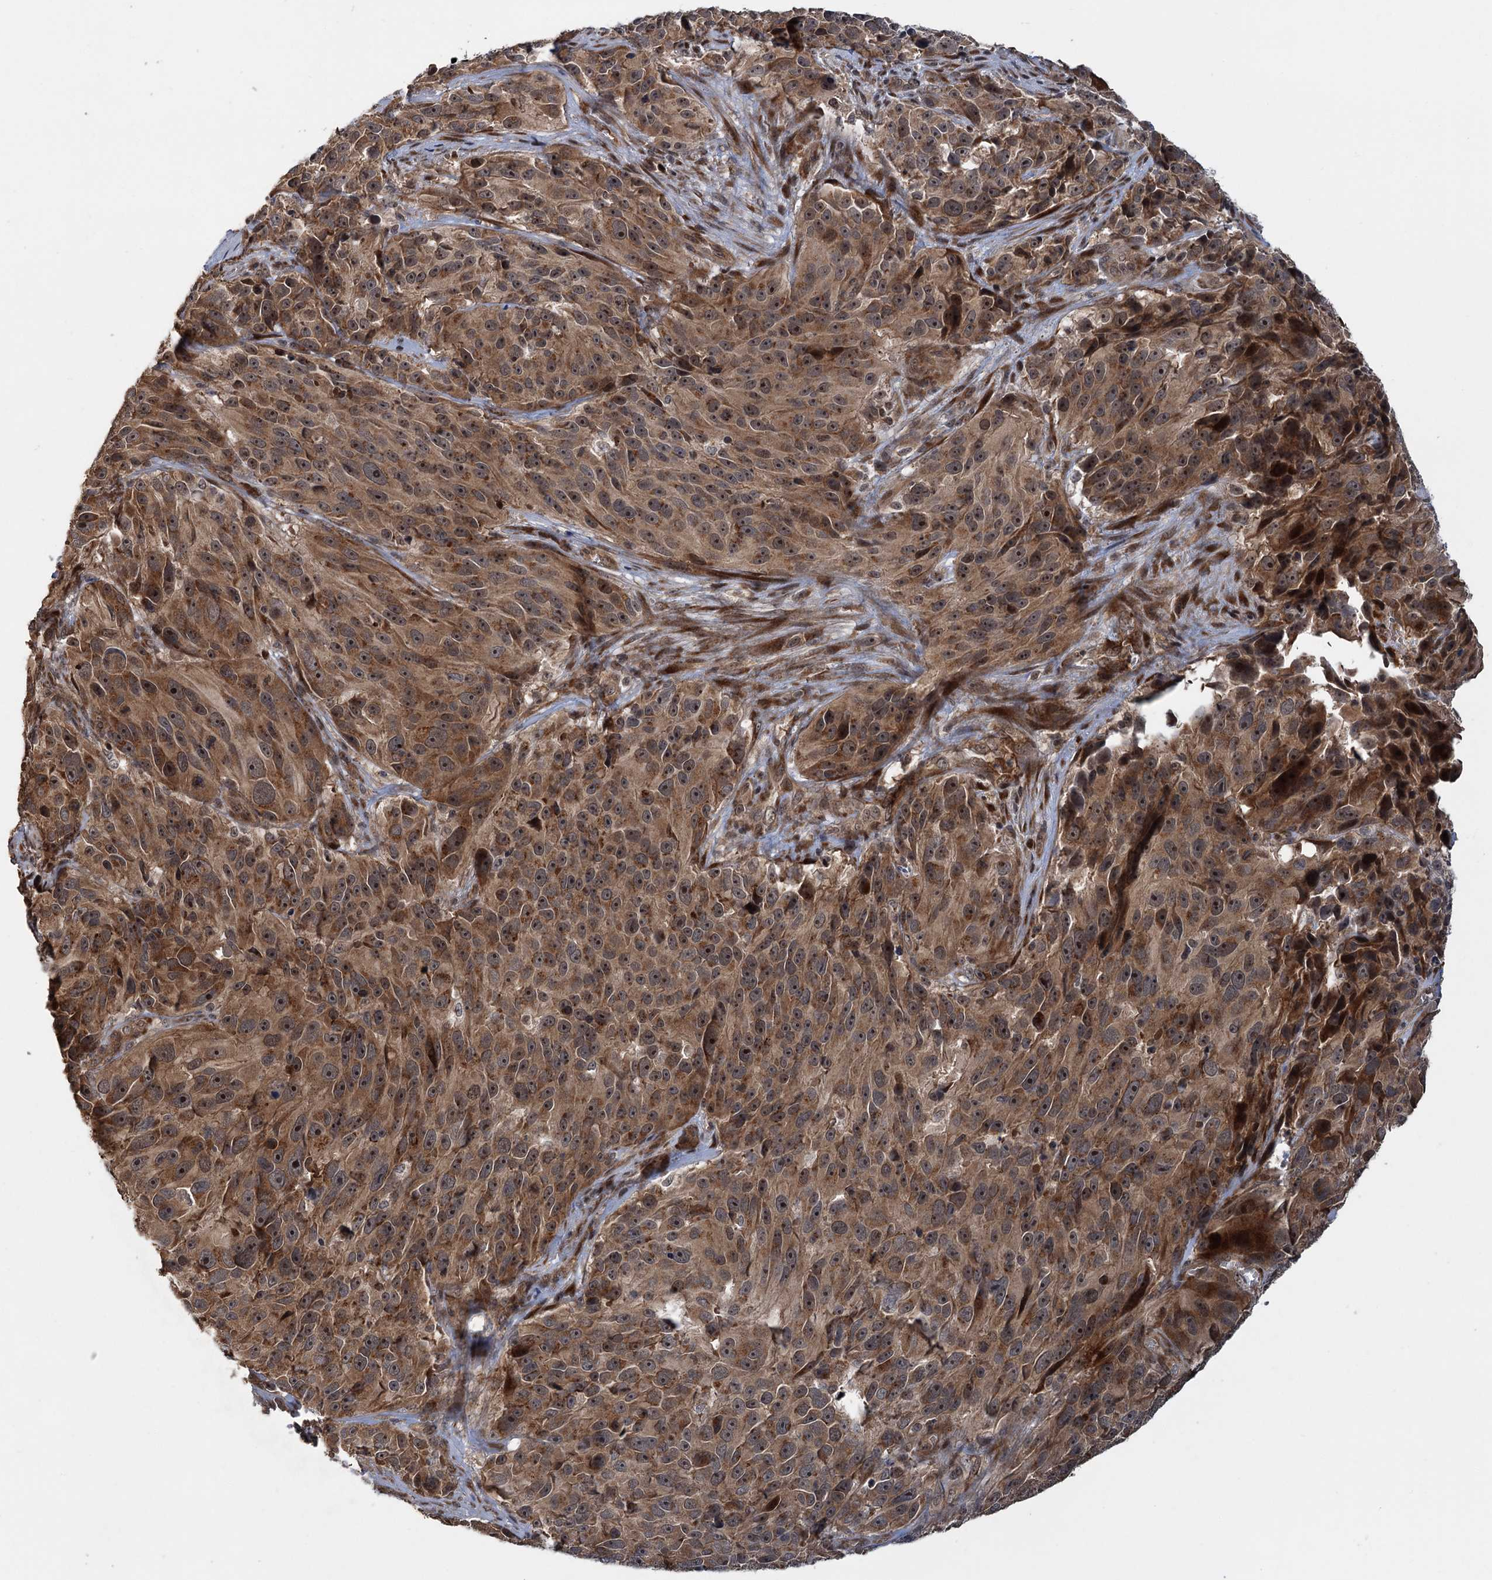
{"staining": {"intensity": "moderate", "quantity": ">75%", "location": "cytoplasmic/membranous,nuclear"}, "tissue": "melanoma", "cell_type": "Tumor cells", "image_type": "cancer", "snomed": [{"axis": "morphology", "description": "Malignant melanoma, NOS"}, {"axis": "topography", "description": "Skin"}], "caption": "Immunohistochemical staining of melanoma displays medium levels of moderate cytoplasmic/membranous and nuclear protein positivity in about >75% of tumor cells.", "gene": "KANSL2", "patient": {"sex": "male", "age": 84}}